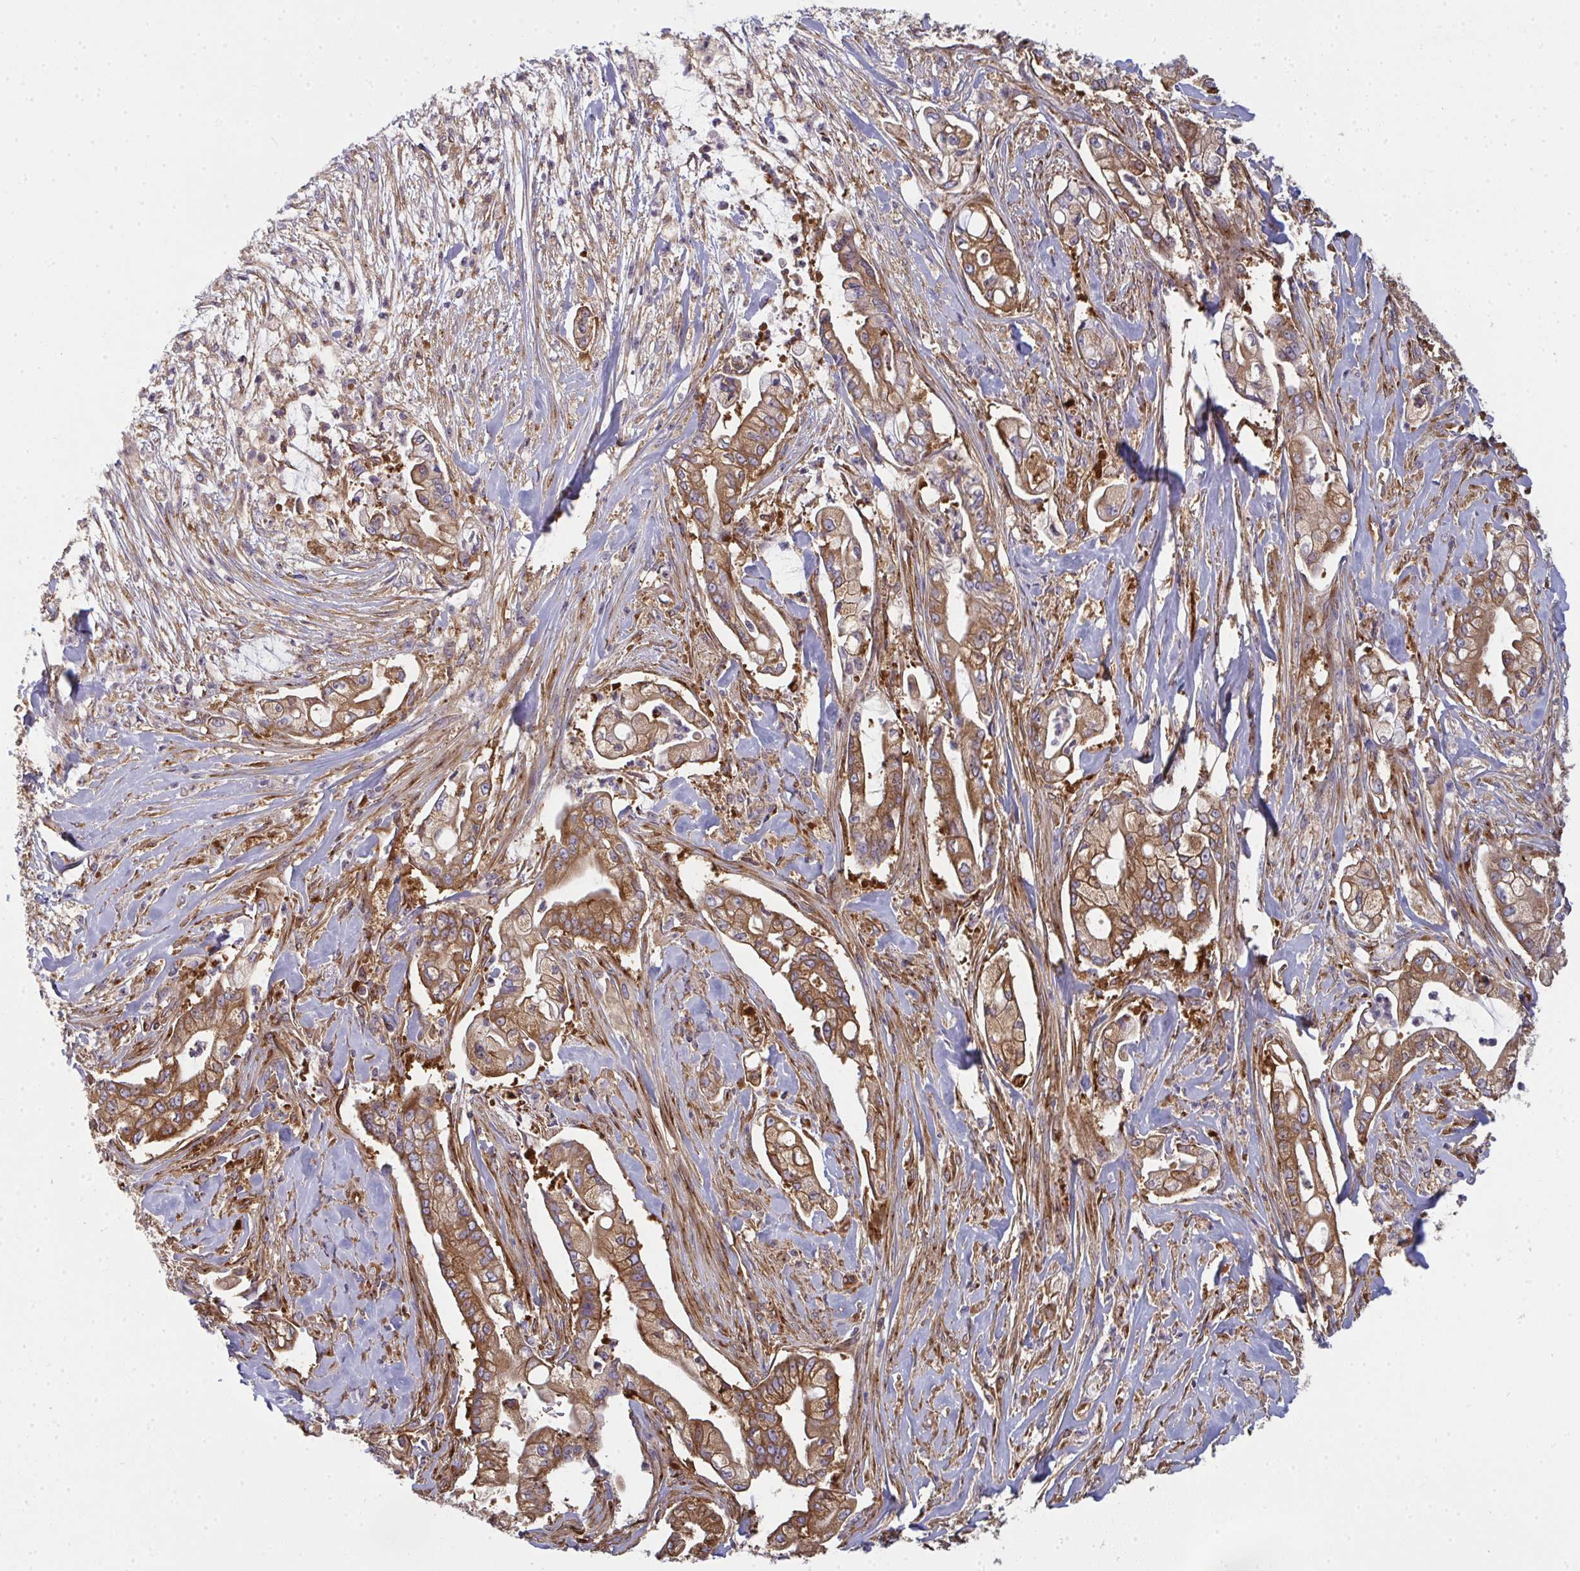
{"staining": {"intensity": "moderate", "quantity": ">75%", "location": "cytoplasmic/membranous"}, "tissue": "pancreatic cancer", "cell_type": "Tumor cells", "image_type": "cancer", "snomed": [{"axis": "morphology", "description": "Adenocarcinoma, NOS"}, {"axis": "topography", "description": "Pancreas"}], "caption": "Moderate cytoplasmic/membranous expression is seen in approximately >75% of tumor cells in adenocarcinoma (pancreatic). (brown staining indicates protein expression, while blue staining denotes nuclei).", "gene": "DYNC1I2", "patient": {"sex": "female", "age": 69}}